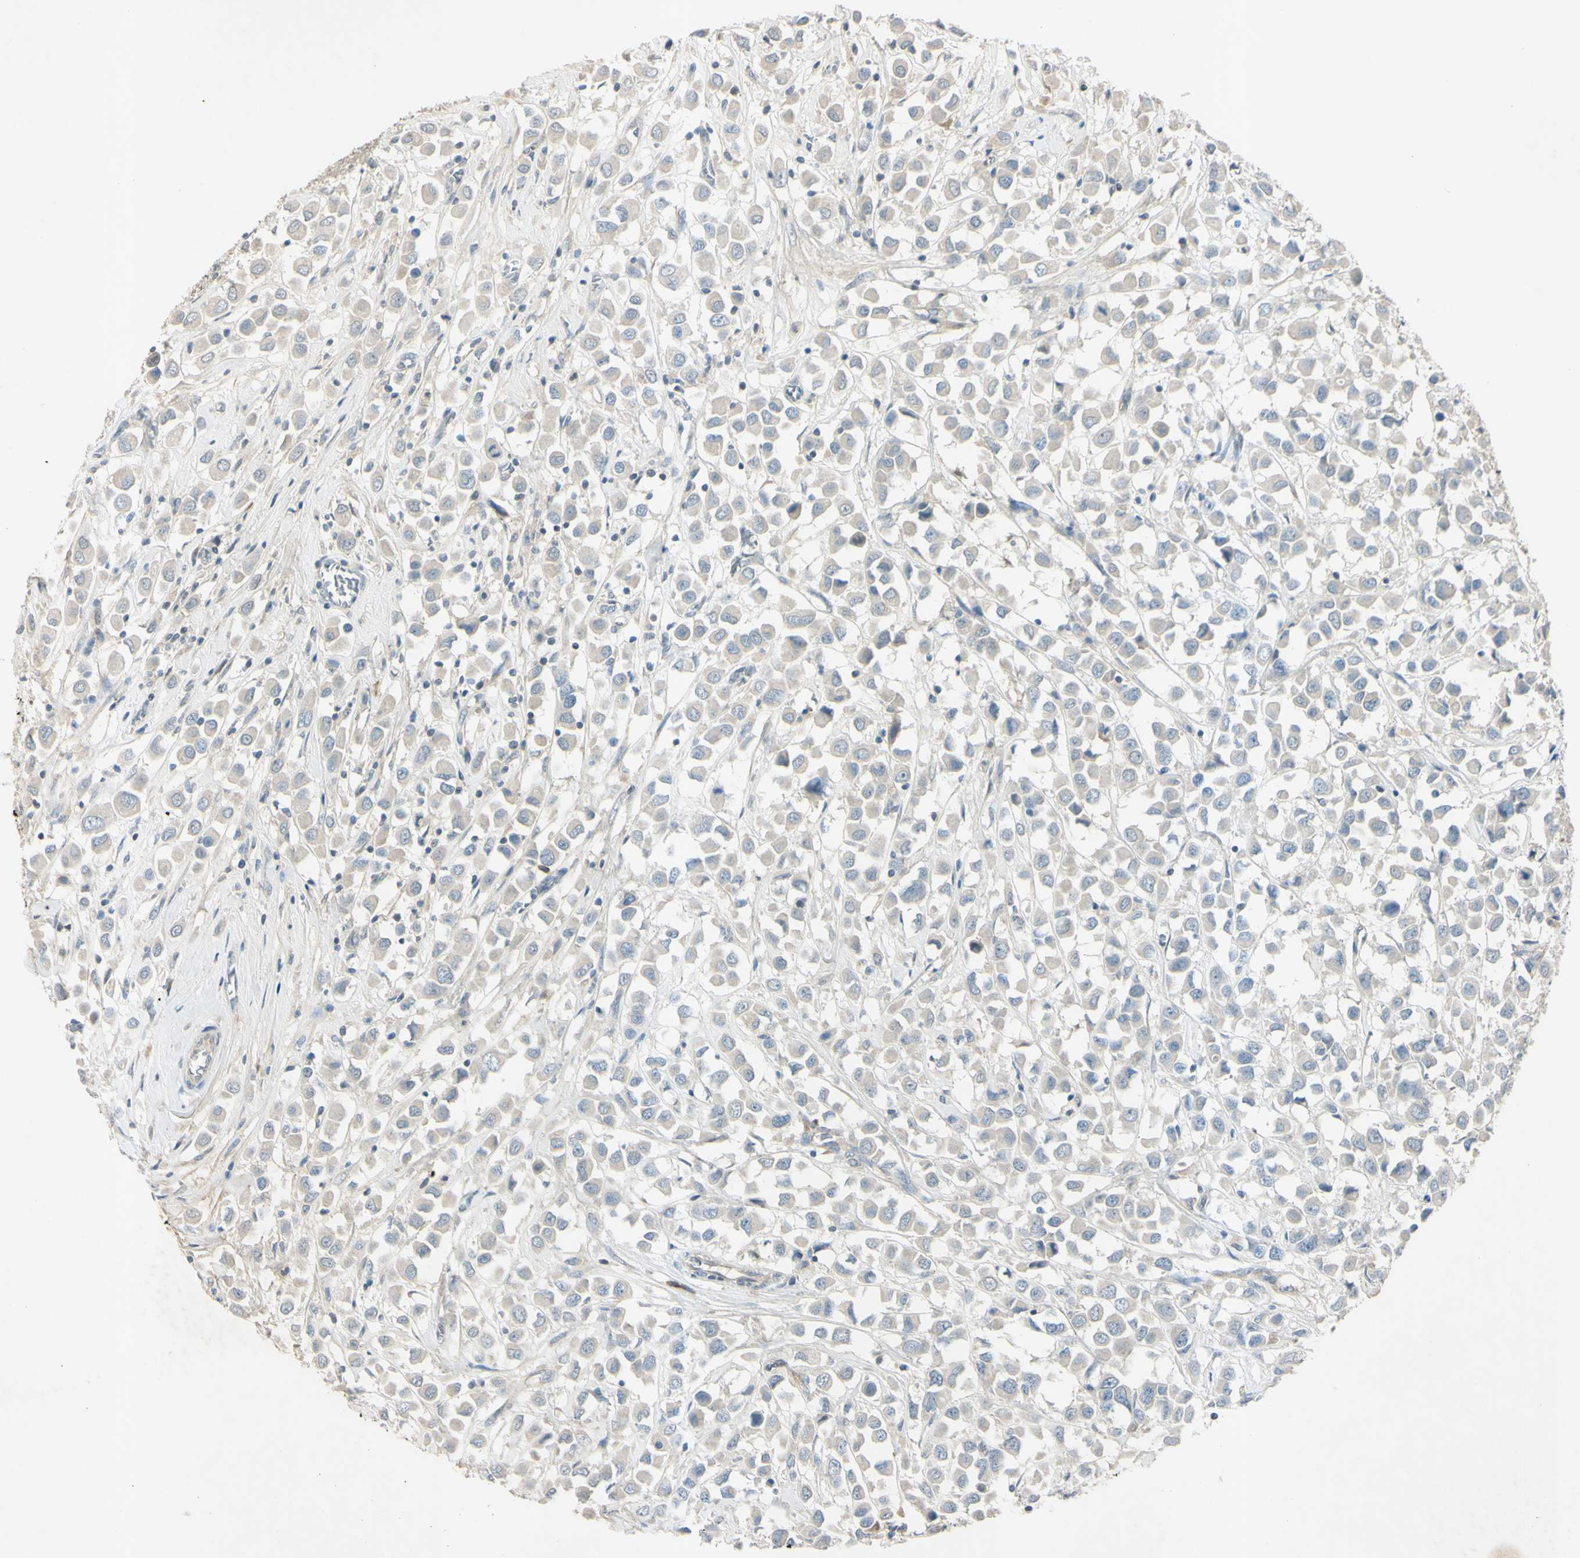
{"staining": {"intensity": "negative", "quantity": "none", "location": "none"}, "tissue": "breast cancer", "cell_type": "Tumor cells", "image_type": "cancer", "snomed": [{"axis": "morphology", "description": "Duct carcinoma"}, {"axis": "topography", "description": "Breast"}], "caption": "Histopathology image shows no significant protein staining in tumor cells of intraductal carcinoma (breast).", "gene": "AATK", "patient": {"sex": "female", "age": 61}}